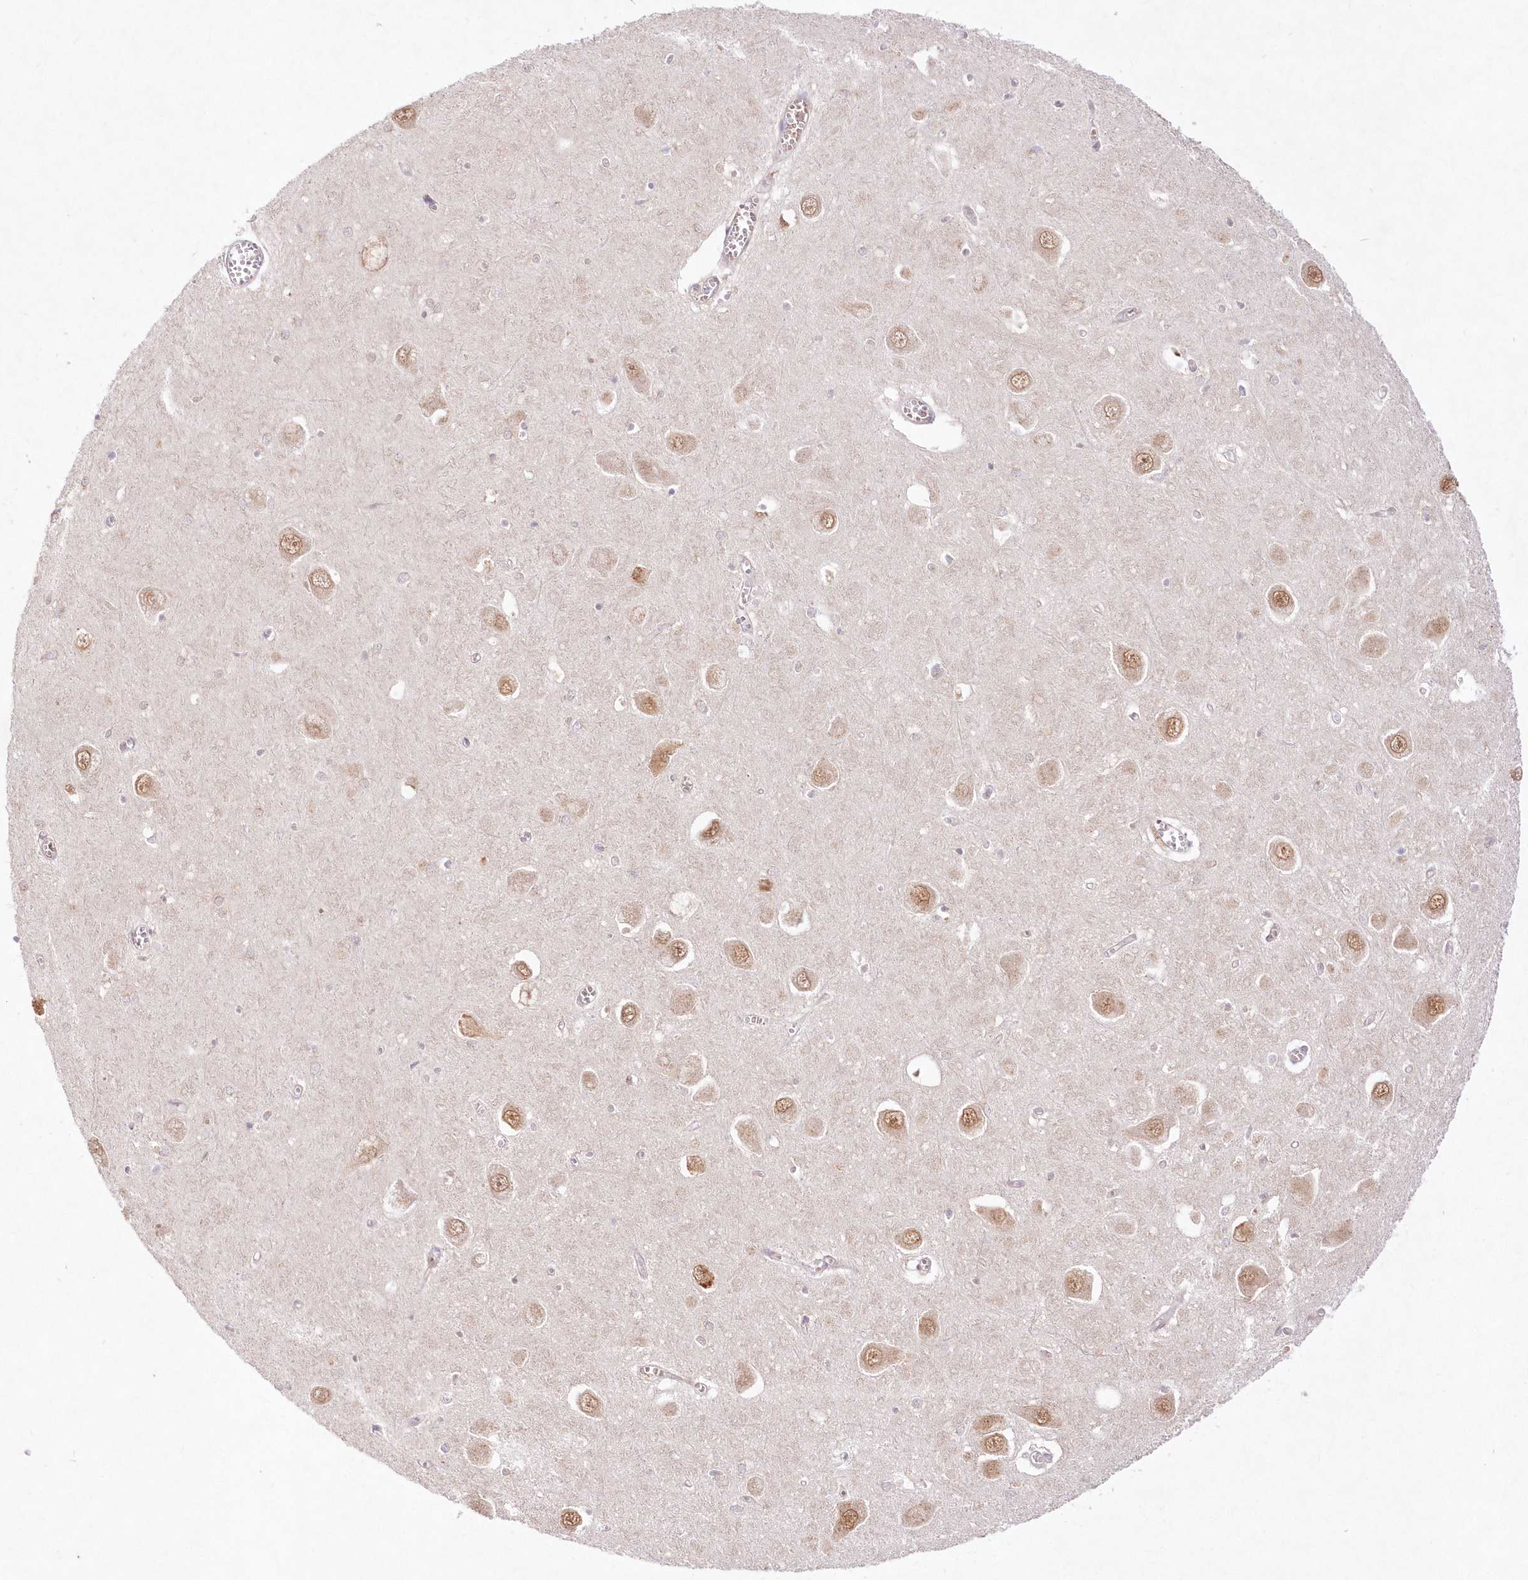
{"staining": {"intensity": "negative", "quantity": "none", "location": "none"}, "tissue": "hippocampus", "cell_type": "Glial cells", "image_type": "normal", "snomed": [{"axis": "morphology", "description": "Normal tissue, NOS"}, {"axis": "topography", "description": "Hippocampus"}], "caption": "Glial cells show no significant protein positivity in unremarkable hippocampus.", "gene": "LDB1", "patient": {"sex": "male", "age": 70}}